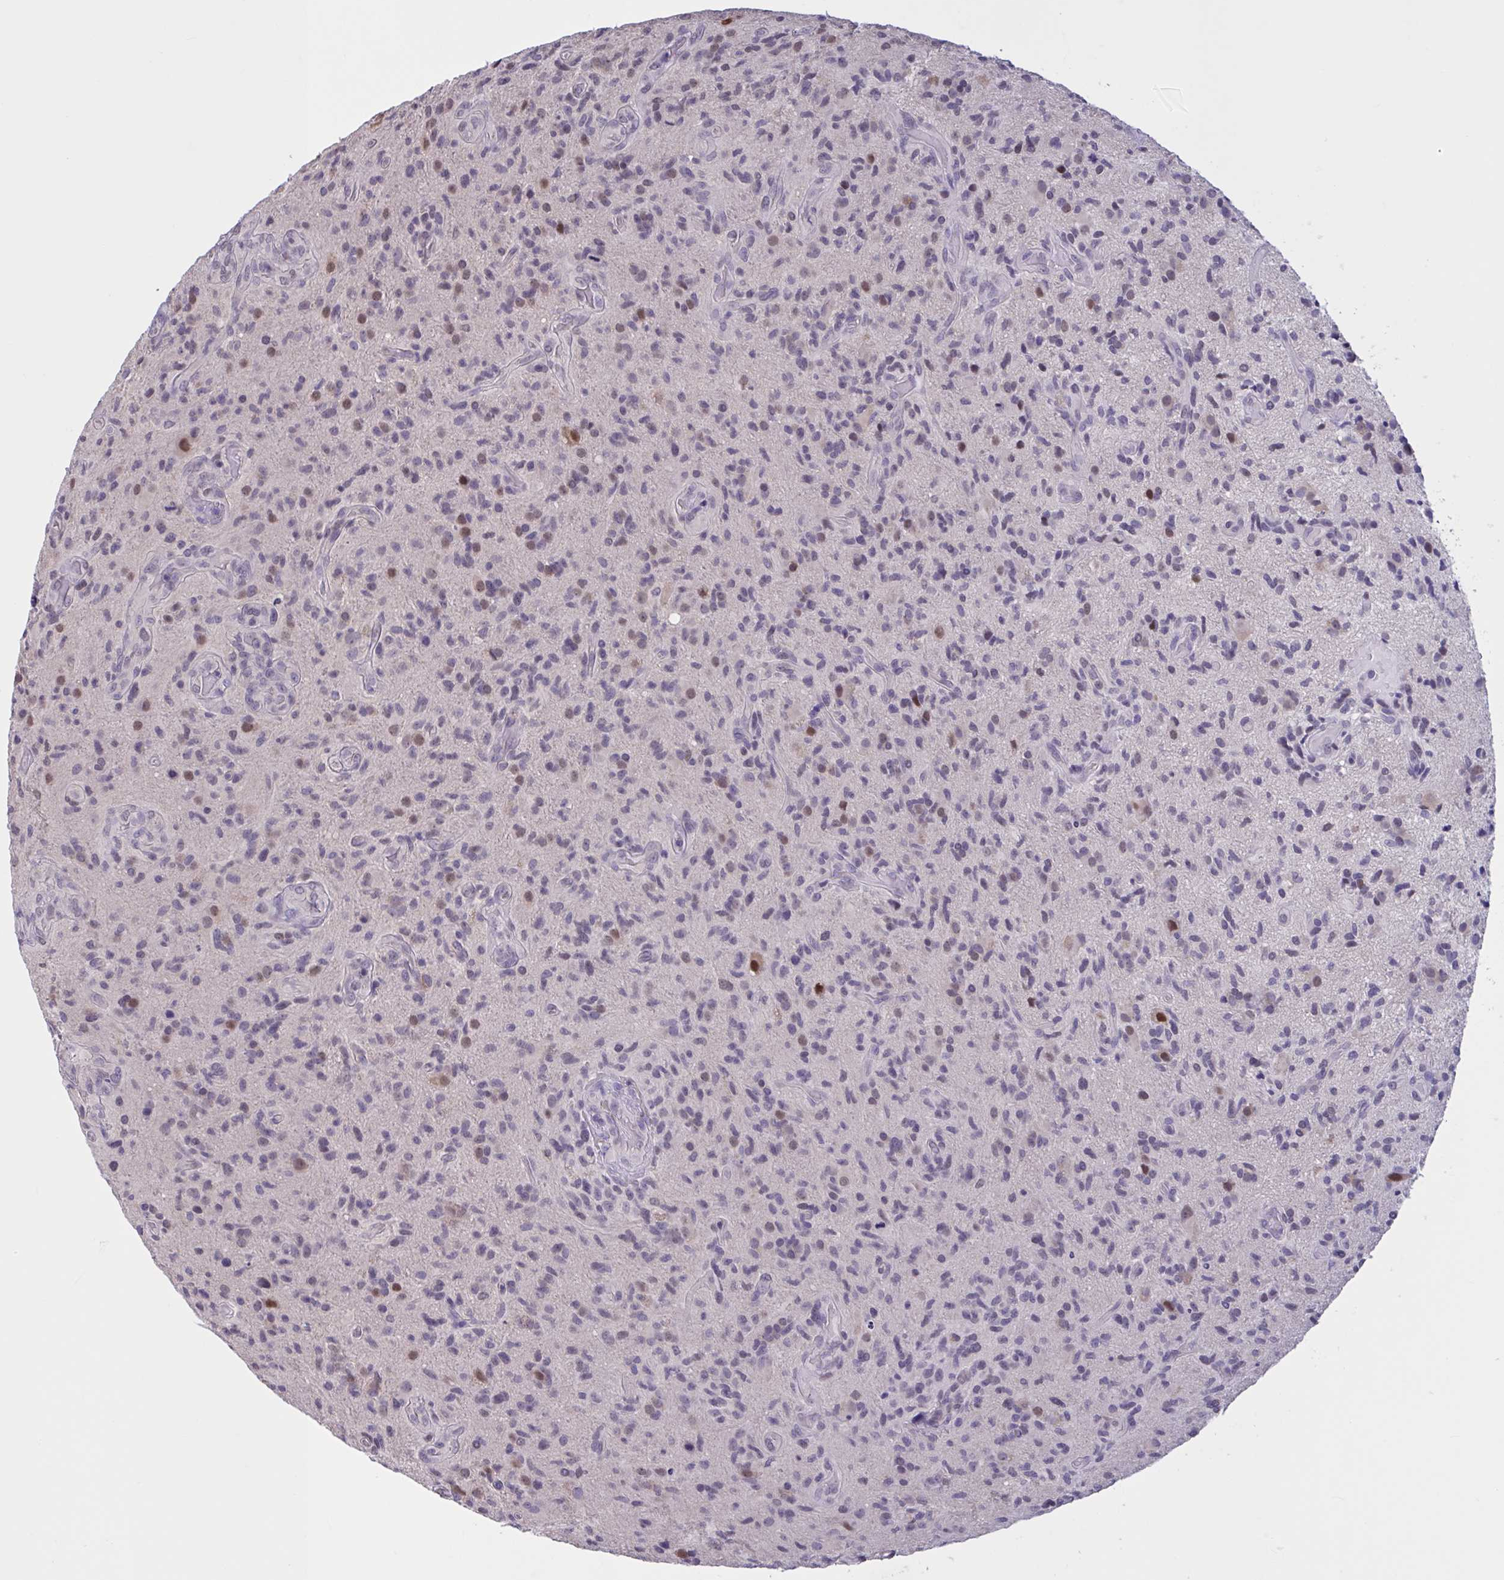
{"staining": {"intensity": "moderate", "quantity": "<25%", "location": "nuclear"}, "tissue": "glioma", "cell_type": "Tumor cells", "image_type": "cancer", "snomed": [{"axis": "morphology", "description": "Glioma, malignant, High grade"}, {"axis": "topography", "description": "Brain"}], "caption": "The histopathology image shows staining of glioma, revealing moderate nuclear protein expression (brown color) within tumor cells. (brown staining indicates protein expression, while blue staining denotes nuclei).", "gene": "RBL1", "patient": {"sex": "male", "age": 55}}